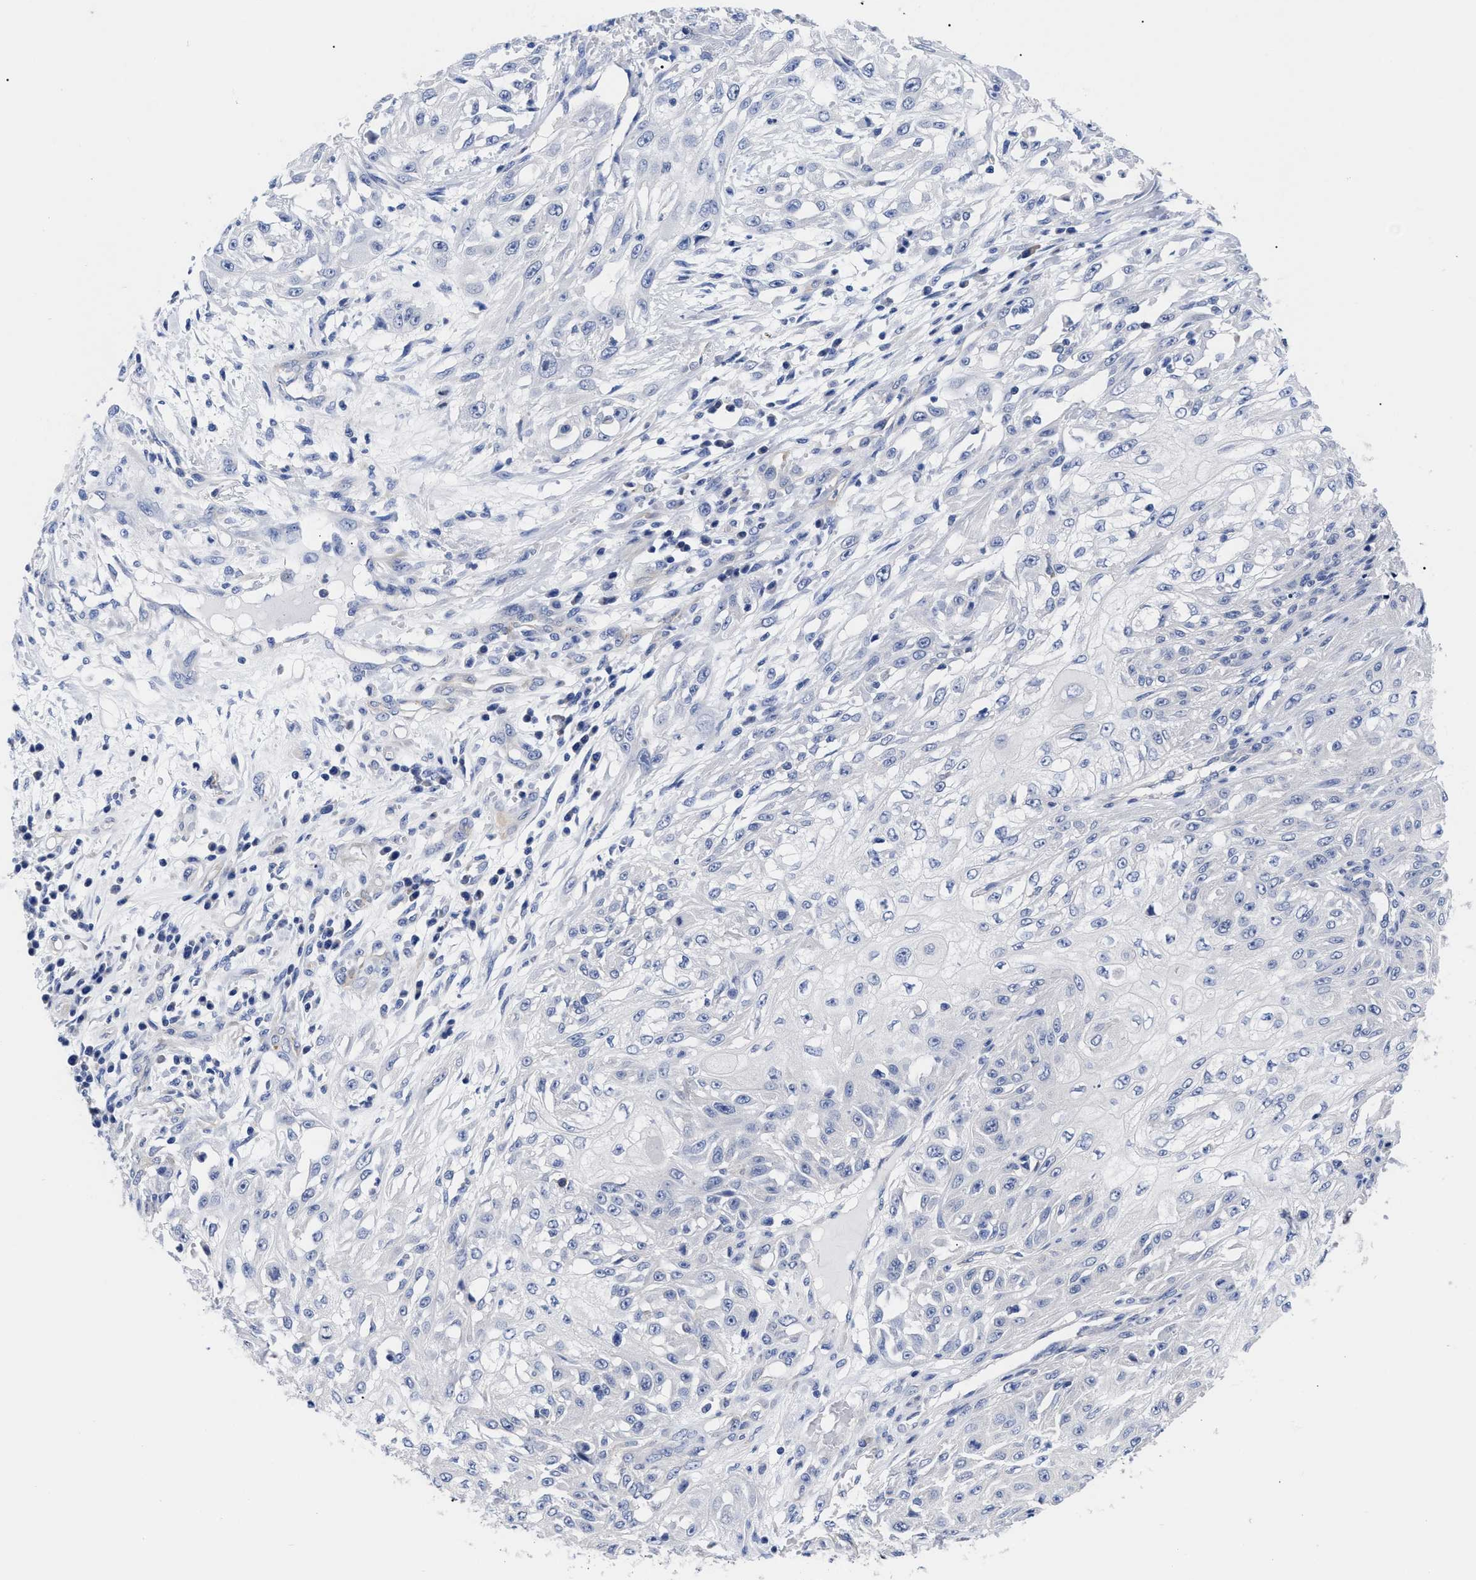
{"staining": {"intensity": "negative", "quantity": "none", "location": "none"}, "tissue": "skin cancer", "cell_type": "Tumor cells", "image_type": "cancer", "snomed": [{"axis": "morphology", "description": "Squamous cell carcinoma, NOS"}, {"axis": "morphology", "description": "Squamous cell carcinoma, metastatic, NOS"}, {"axis": "topography", "description": "Skin"}, {"axis": "topography", "description": "Lymph node"}], "caption": "Human skin cancer (metastatic squamous cell carcinoma) stained for a protein using immunohistochemistry reveals no staining in tumor cells.", "gene": "IRAG2", "patient": {"sex": "male", "age": 75}}